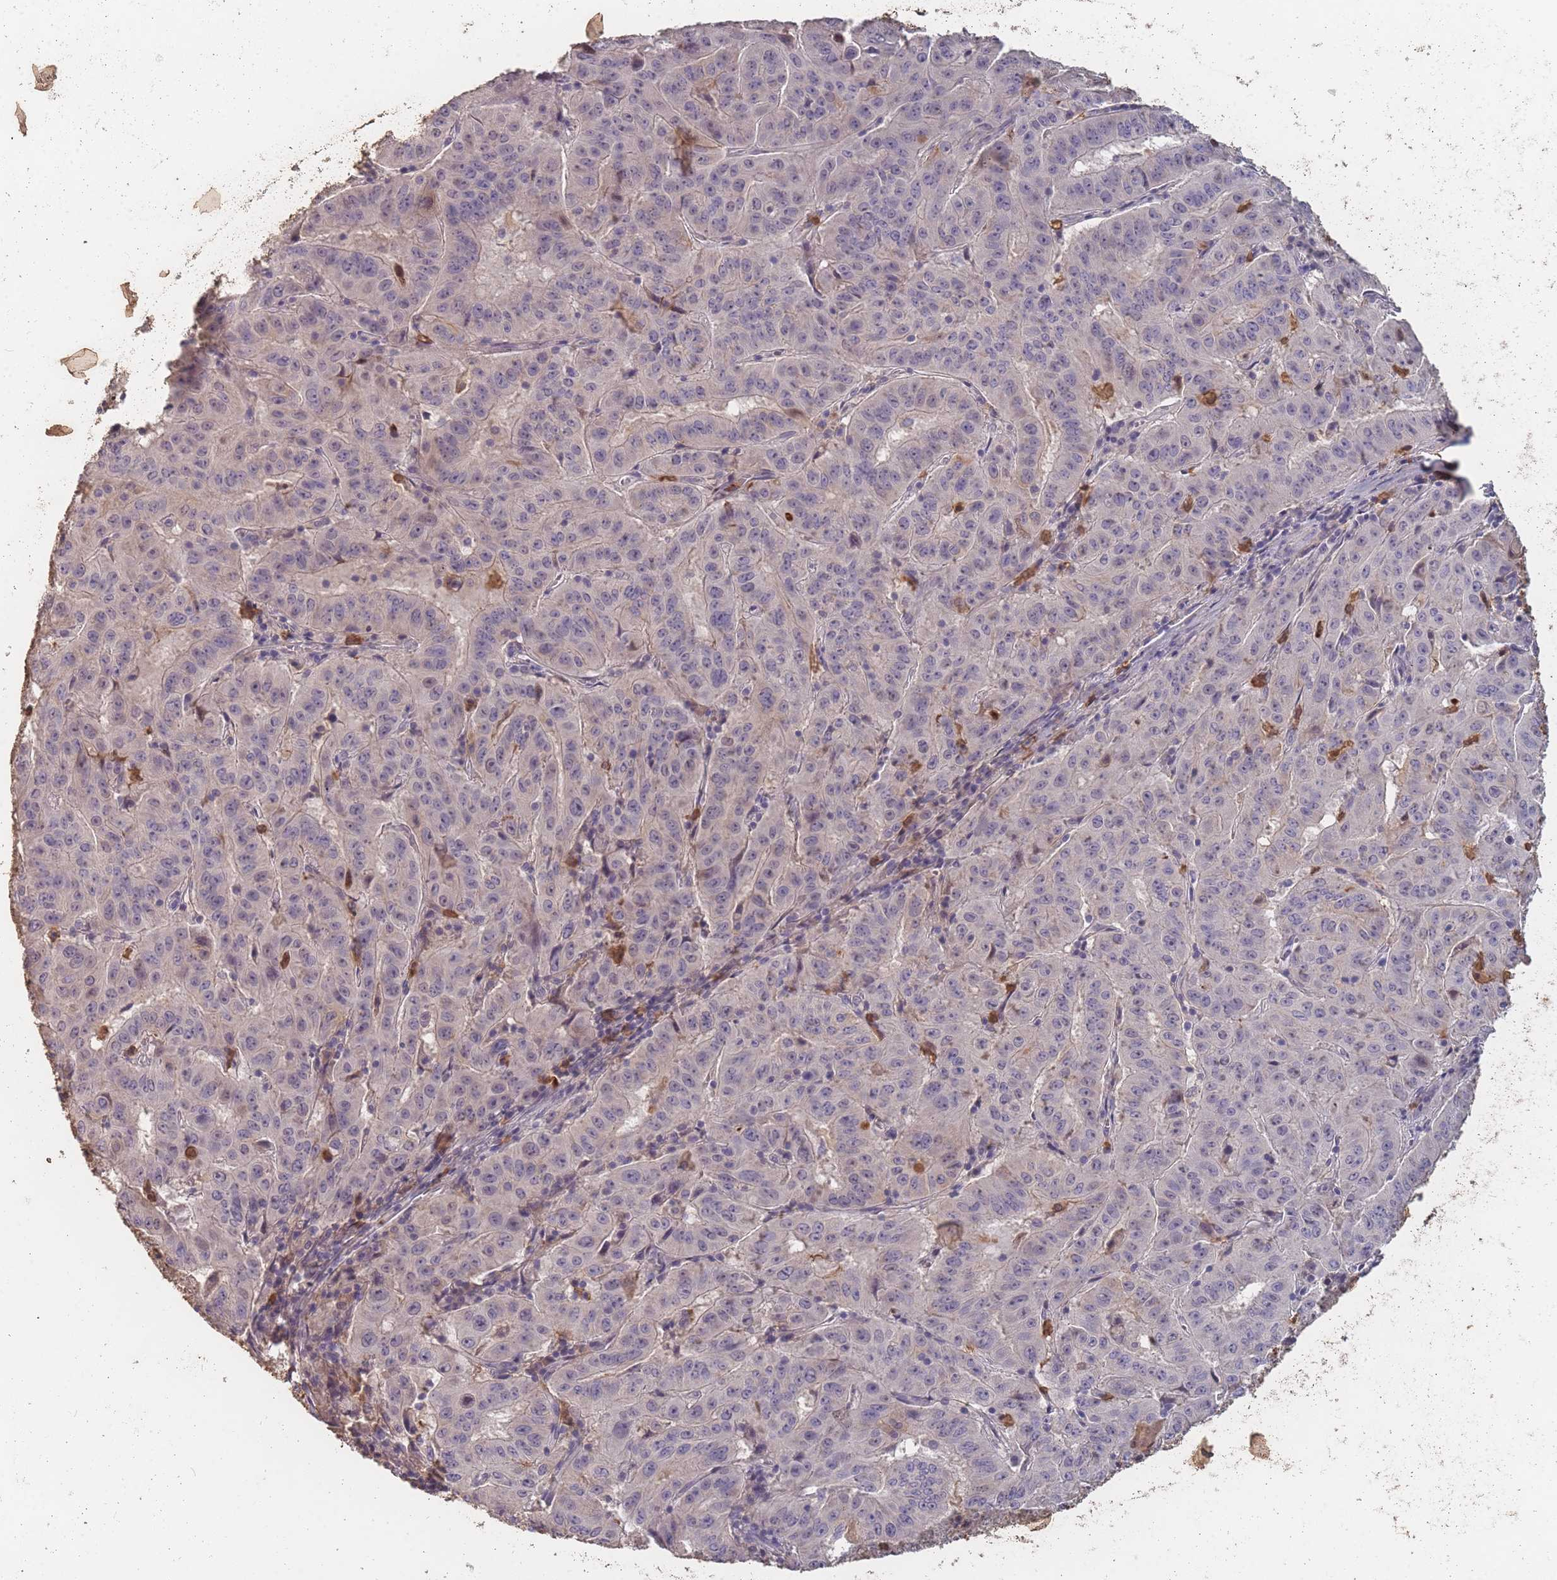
{"staining": {"intensity": "negative", "quantity": "none", "location": "none"}, "tissue": "pancreatic cancer", "cell_type": "Tumor cells", "image_type": "cancer", "snomed": [{"axis": "morphology", "description": "Adenocarcinoma, NOS"}, {"axis": "topography", "description": "Pancreas"}], "caption": "The immunohistochemistry micrograph has no significant positivity in tumor cells of pancreatic adenocarcinoma tissue.", "gene": "BST1", "patient": {"sex": "male", "age": 63}}